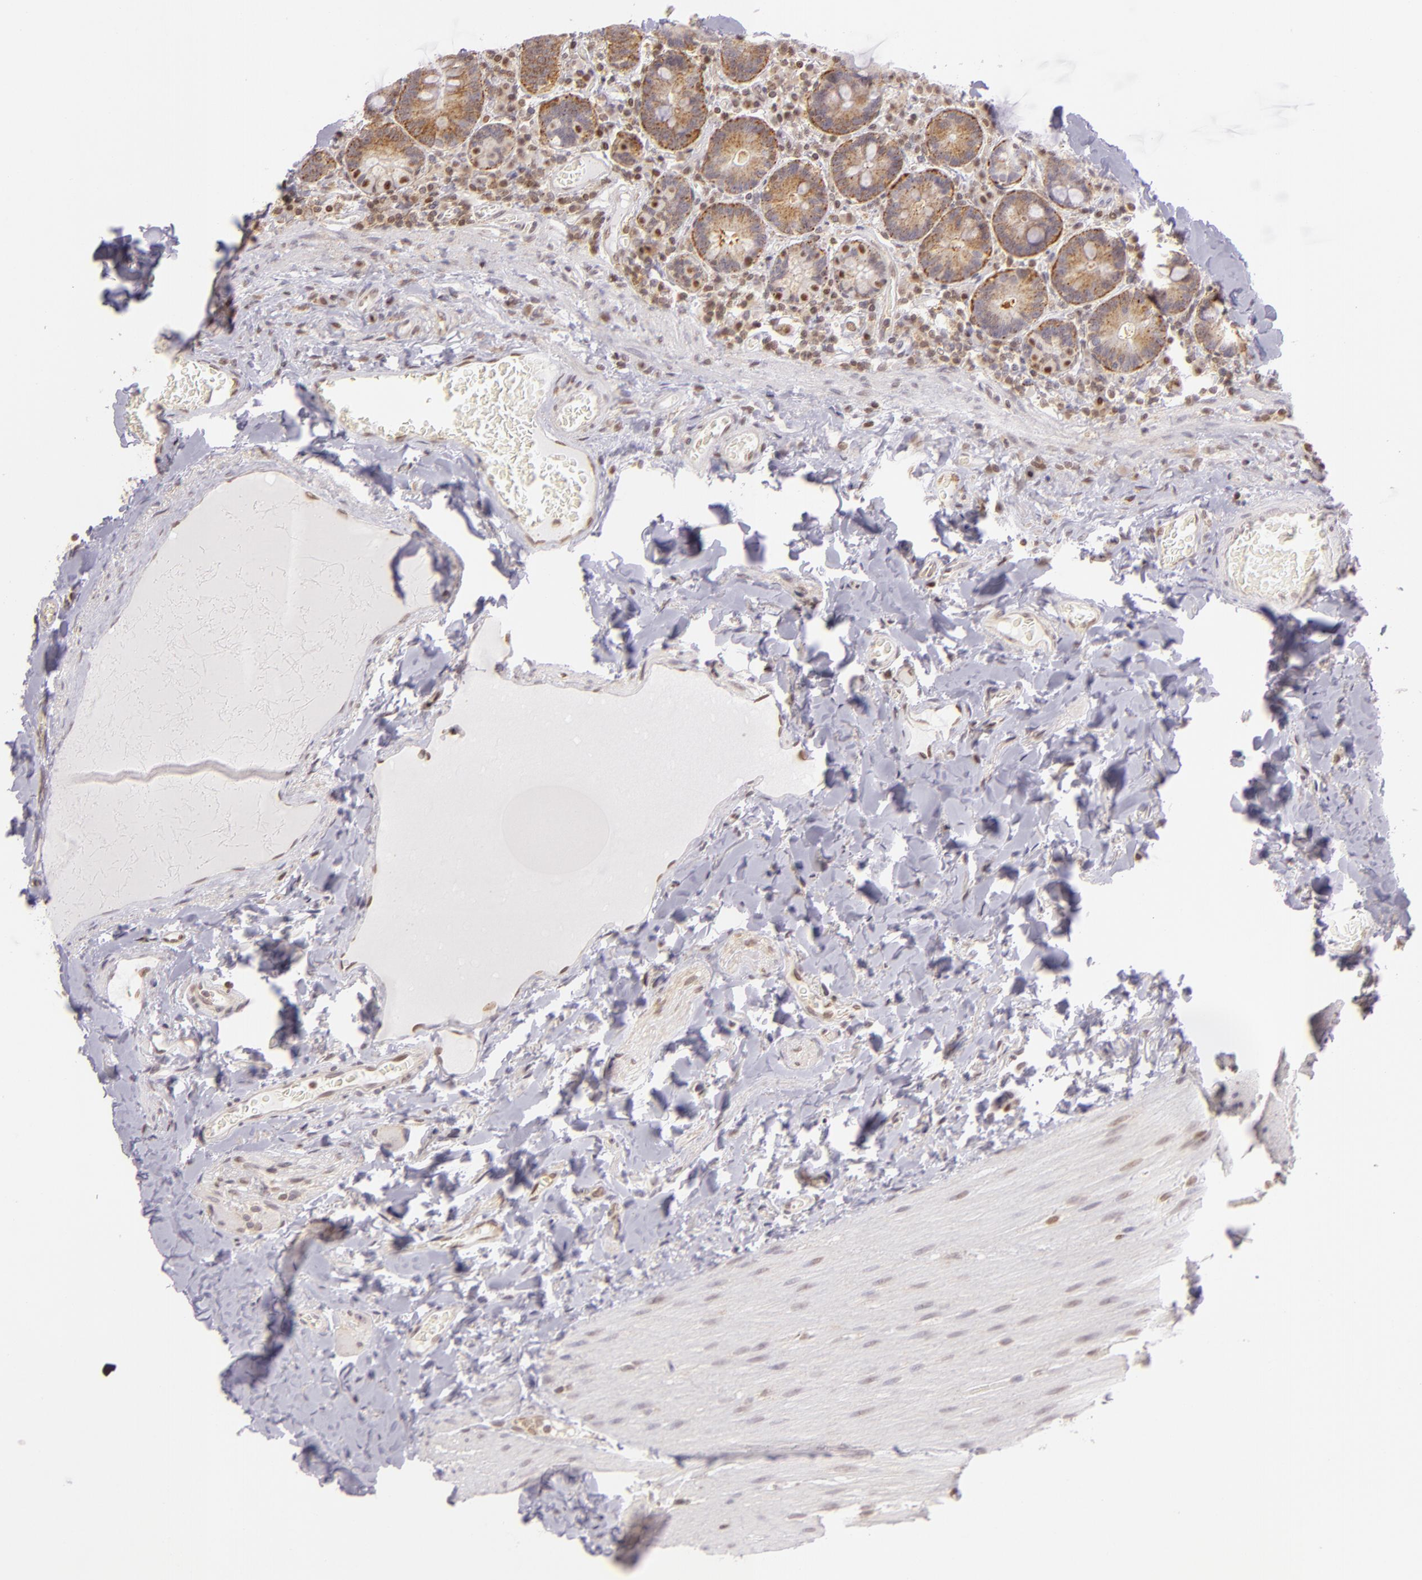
{"staining": {"intensity": "moderate", "quantity": ">75%", "location": "cytoplasmic/membranous"}, "tissue": "duodenum", "cell_type": "Glandular cells", "image_type": "normal", "snomed": [{"axis": "morphology", "description": "Normal tissue, NOS"}, {"axis": "topography", "description": "Duodenum"}], "caption": "Glandular cells exhibit moderate cytoplasmic/membranous staining in about >75% of cells in benign duodenum. The staining was performed using DAB to visualize the protein expression in brown, while the nuclei were stained in blue with hematoxylin (Magnification: 20x).", "gene": "ENSG00000290315", "patient": {"sex": "male", "age": 66}}